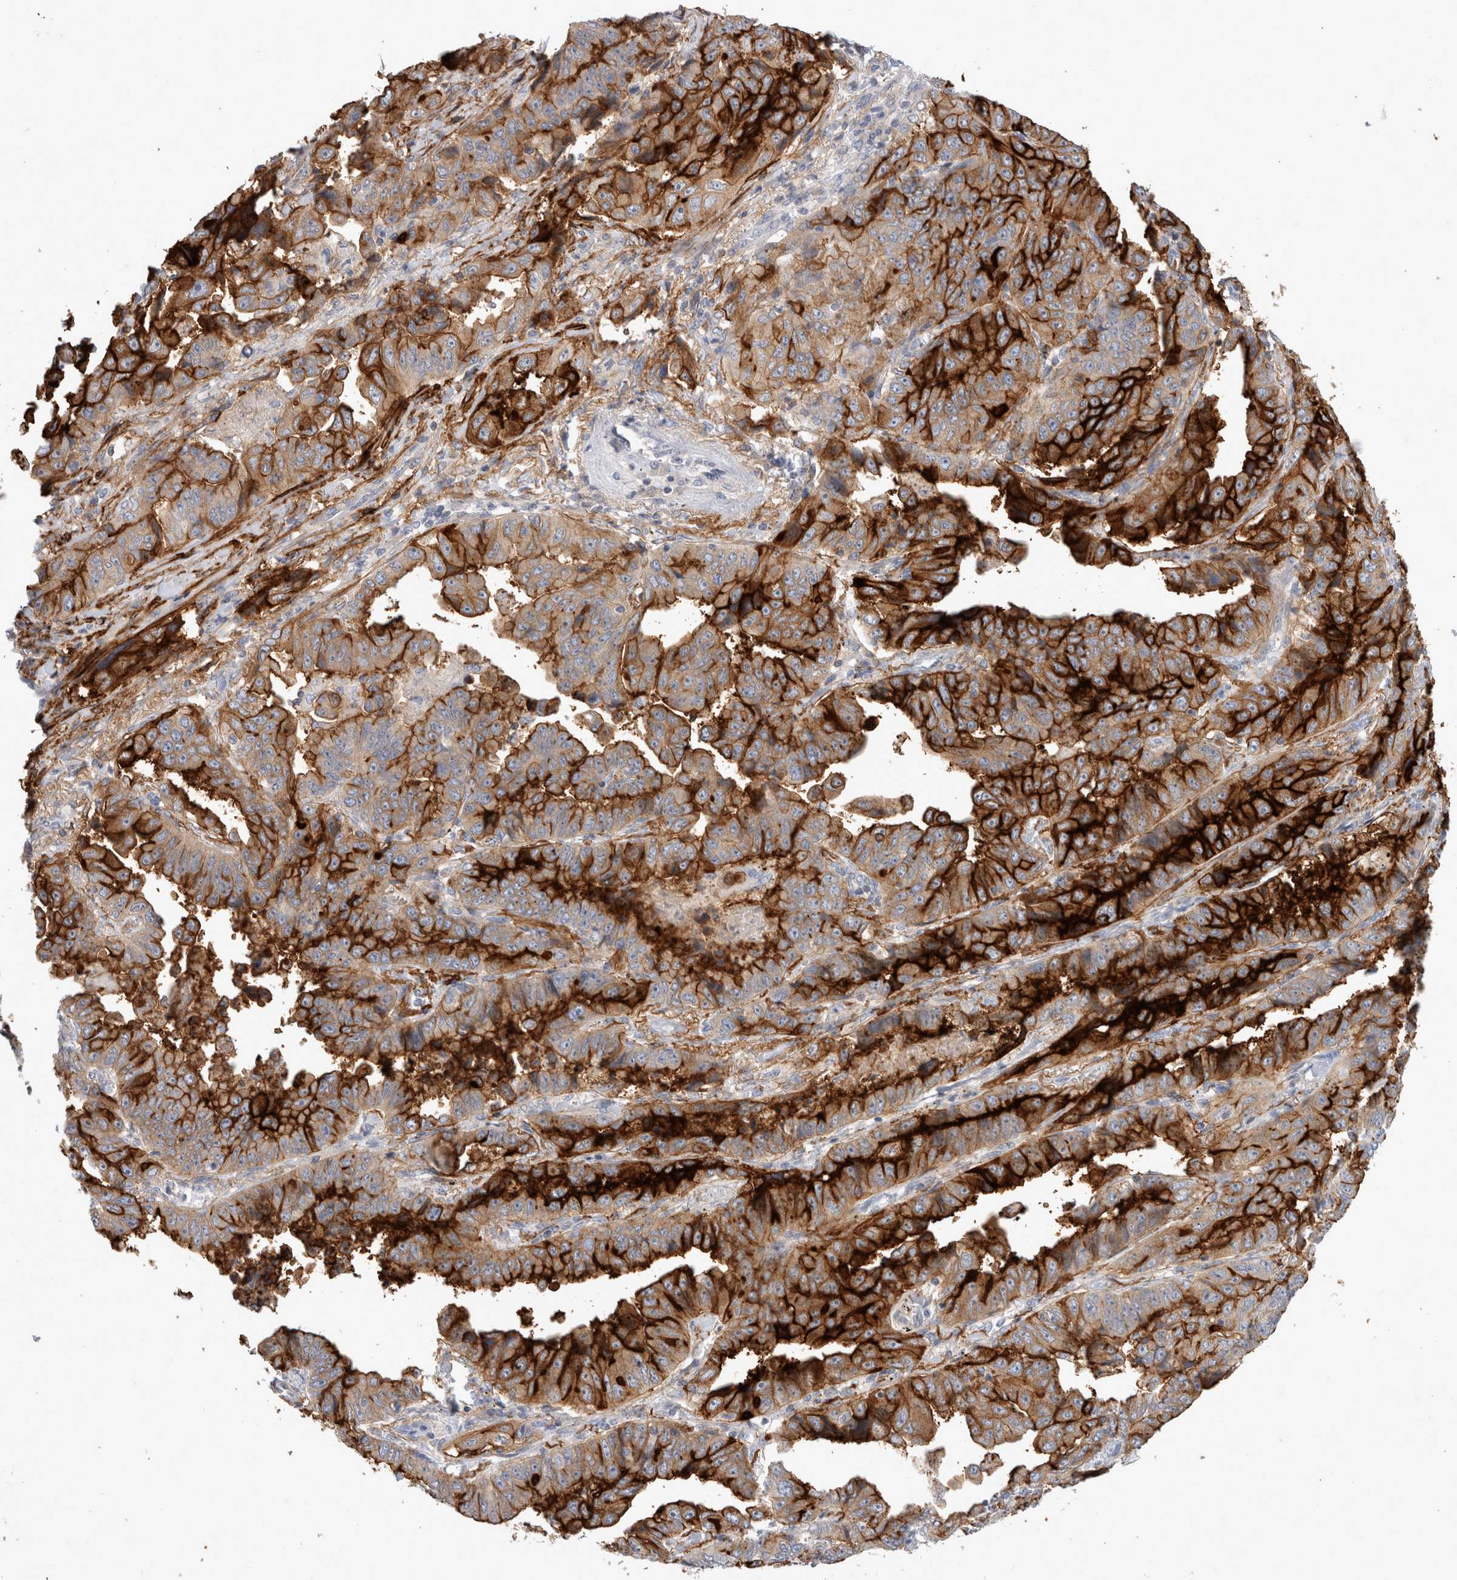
{"staining": {"intensity": "strong", "quantity": ">75%", "location": "cytoplasmic/membranous"}, "tissue": "lung cancer", "cell_type": "Tumor cells", "image_type": "cancer", "snomed": [{"axis": "morphology", "description": "Adenocarcinoma, NOS"}, {"axis": "topography", "description": "Lung"}], "caption": "Protein staining of lung cancer tissue displays strong cytoplasmic/membranous positivity in about >75% of tumor cells.", "gene": "CD55", "patient": {"sex": "female", "age": 51}}